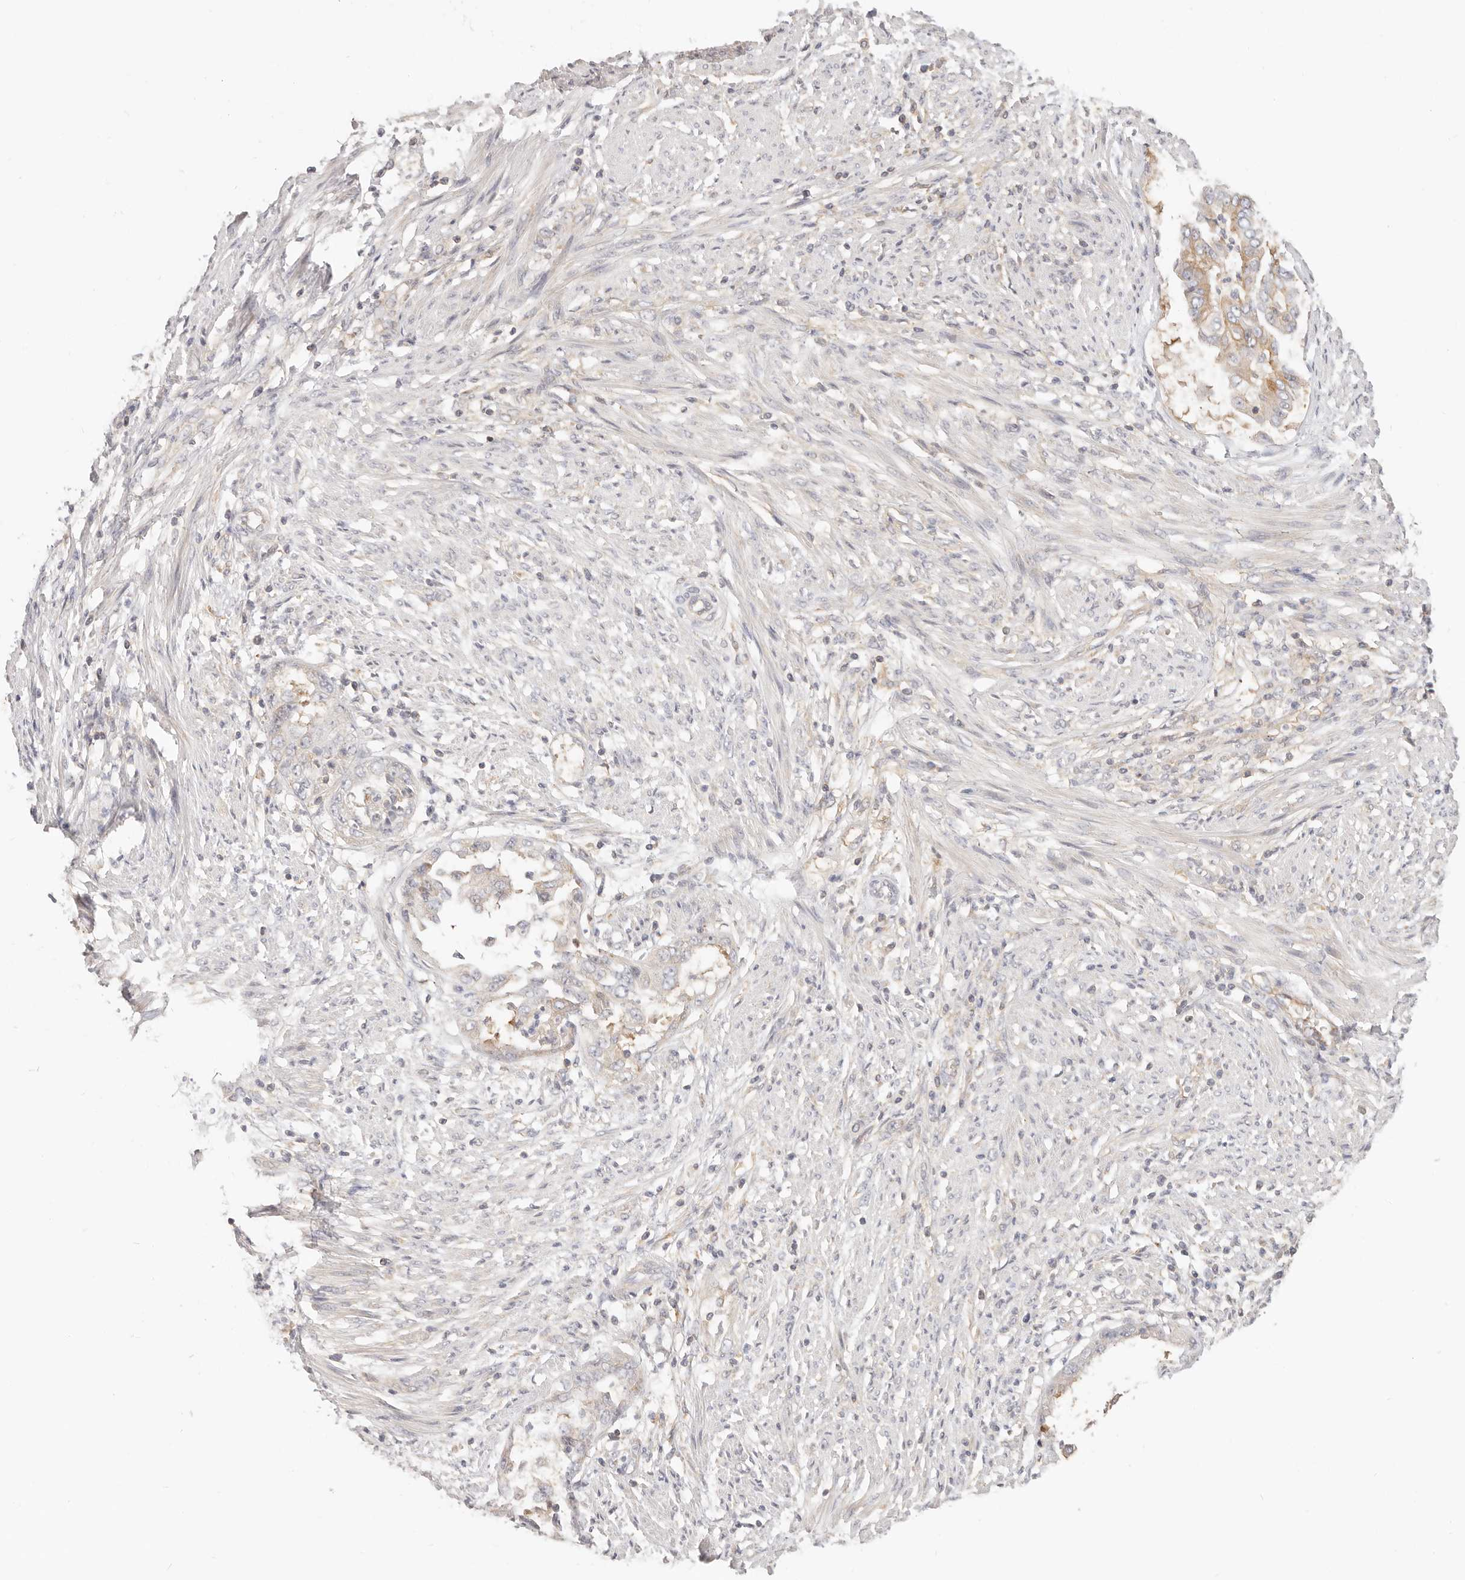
{"staining": {"intensity": "moderate", "quantity": ">75%", "location": "cytoplasmic/membranous"}, "tissue": "endometrial cancer", "cell_type": "Tumor cells", "image_type": "cancer", "snomed": [{"axis": "morphology", "description": "Adenocarcinoma, NOS"}, {"axis": "topography", "description": "Endometrium"}], "caption": "Brown immunohistochemical staining in endometrial cancer demonstrates moderate cytoplasmic/membranous staining in approximately >75% of tumor cells.", "gene": "DTNBP1", "patient": {"sex": "female", "age": 85}}